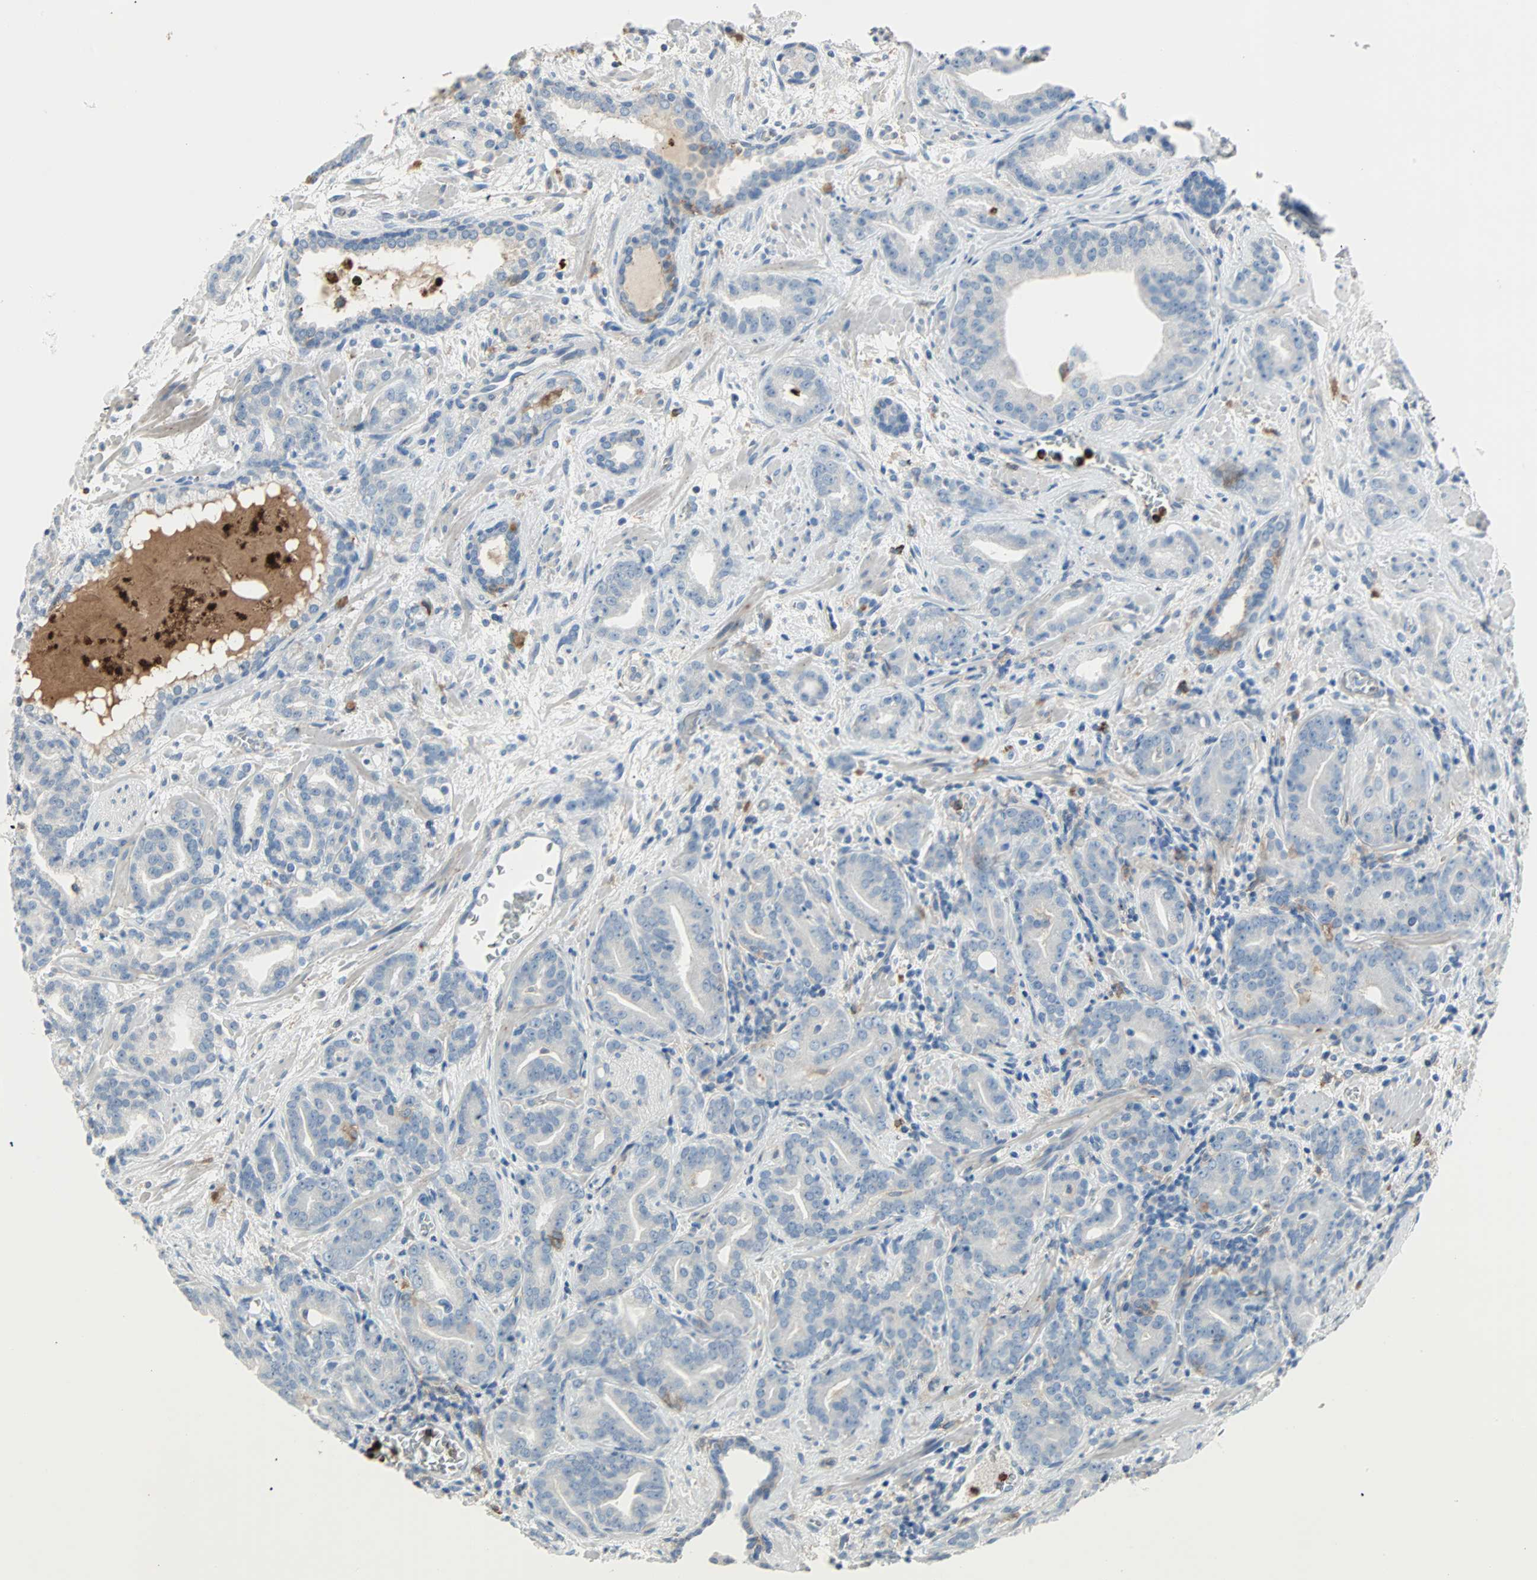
{"staining": {"intensity": "negative", "quantity": "none", "location": "none"}, "tissue": "prostate cancer", "cell_type": "Tumor cells", "image_type": "cancer", "snomed": [{"axis": "morphology", "description": "Adenocarcinoma, Low grade"}, {"axis": "topography", "description": "Prostate"}], "caption": "High power microscopy histopathology image of an immunohistochemistry micrograph of prostate cancer (low-grade adenocarcinoma), revealing no significant positivity in tumor cells.", "gene": "CLEC4A", "patient": {"sex": "male", "age": 63}}